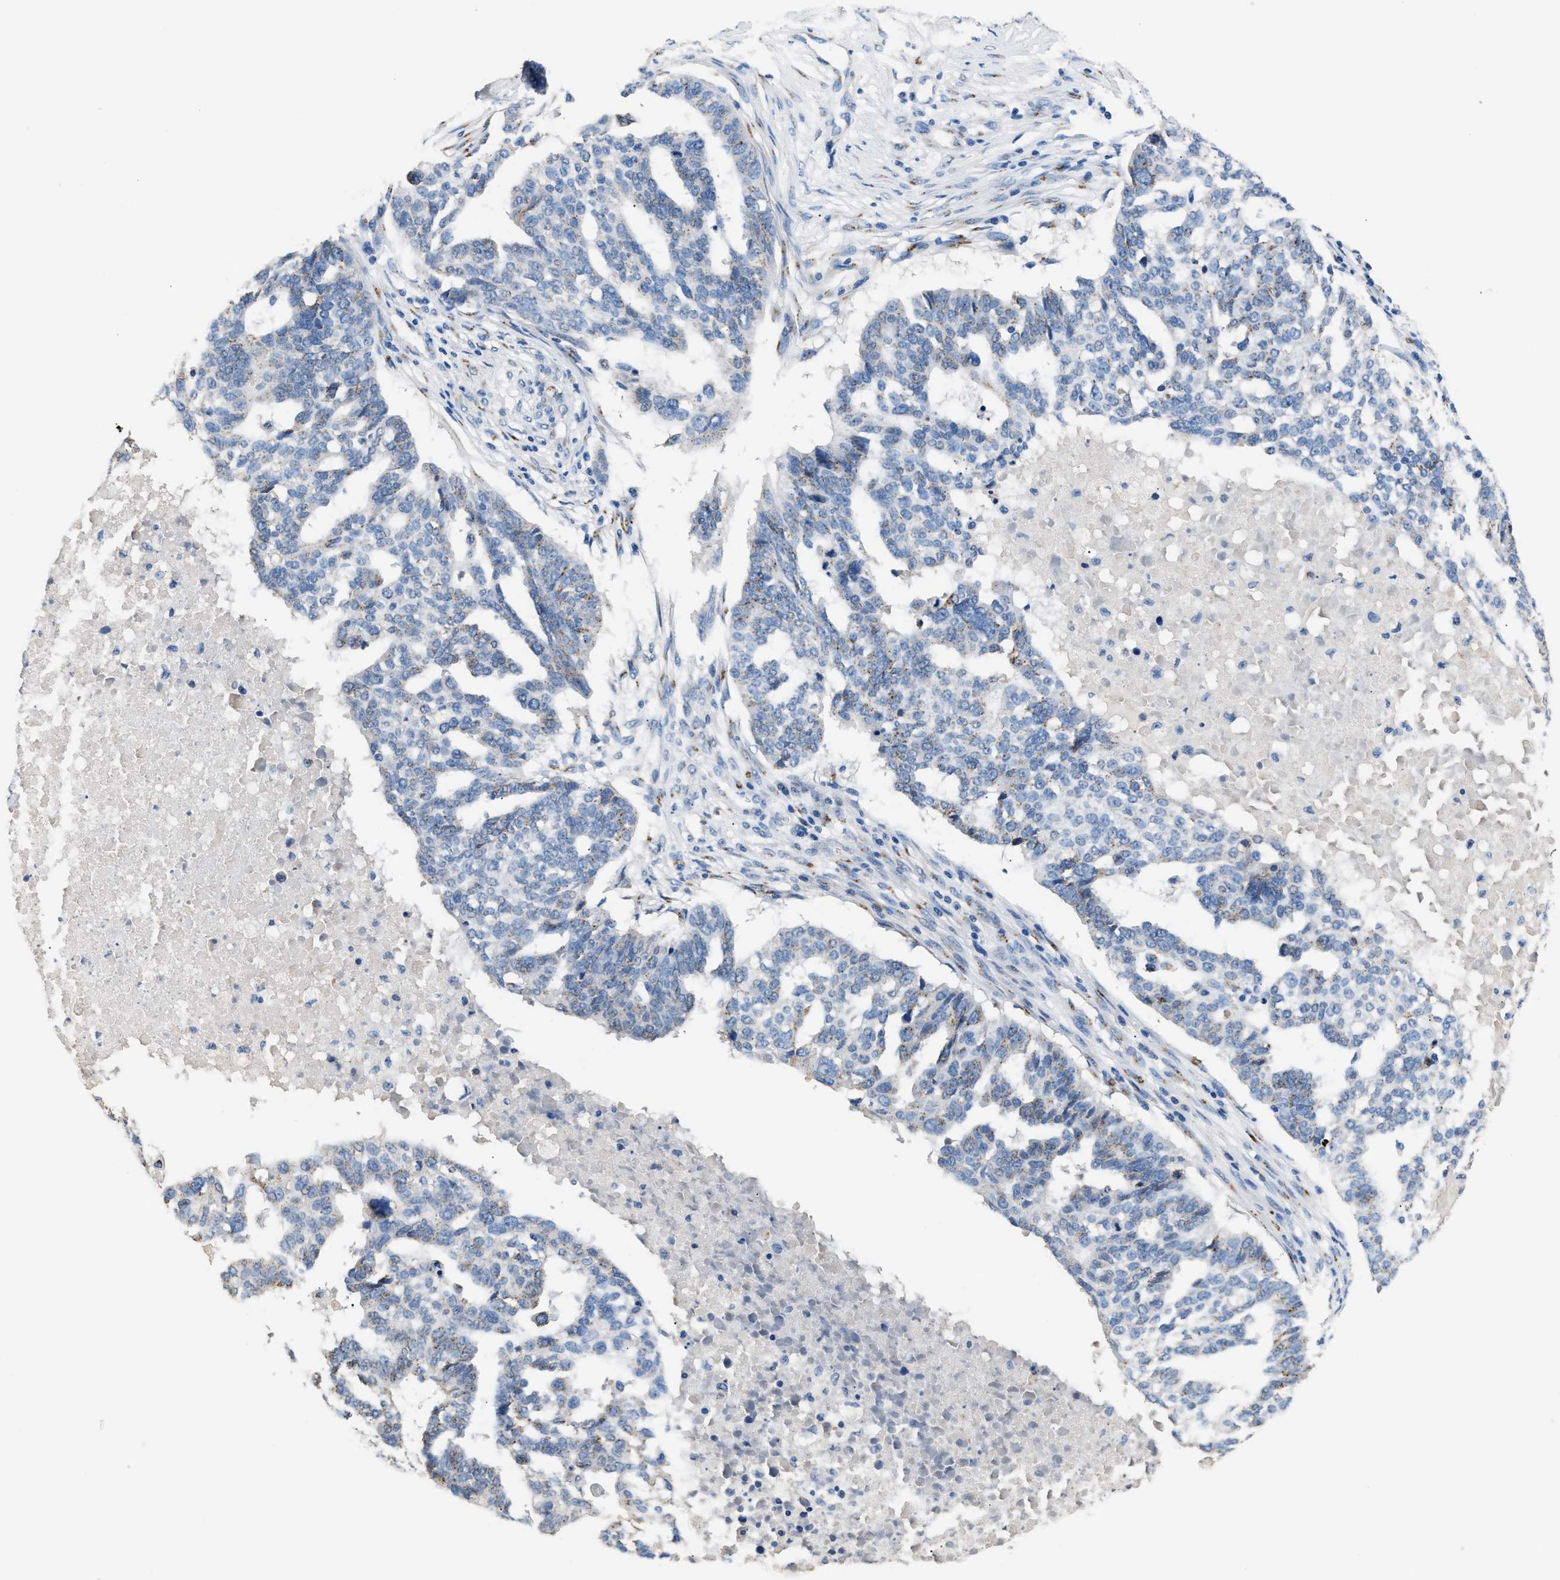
{"staining": {"intensity": "weak", "quantity": "<25%", "location": "cytoplasmic/membranous"}, "tissue": "ovarian cancer", "cell_type": "Tumor cells", "image_type": "cancer", "snomed": [{"axis": "morphology", "description": "Cystadenocarcinoma, serous, NOS"}, {"axis": "topography", "description": "Ovary"}], "caption": "Tumor cells are negative for protein expression in human ovarian cancer (serous cystadenocarcinoma).", "gene": "GOLM1", "patient": {"sex": "female", "age": 59}}